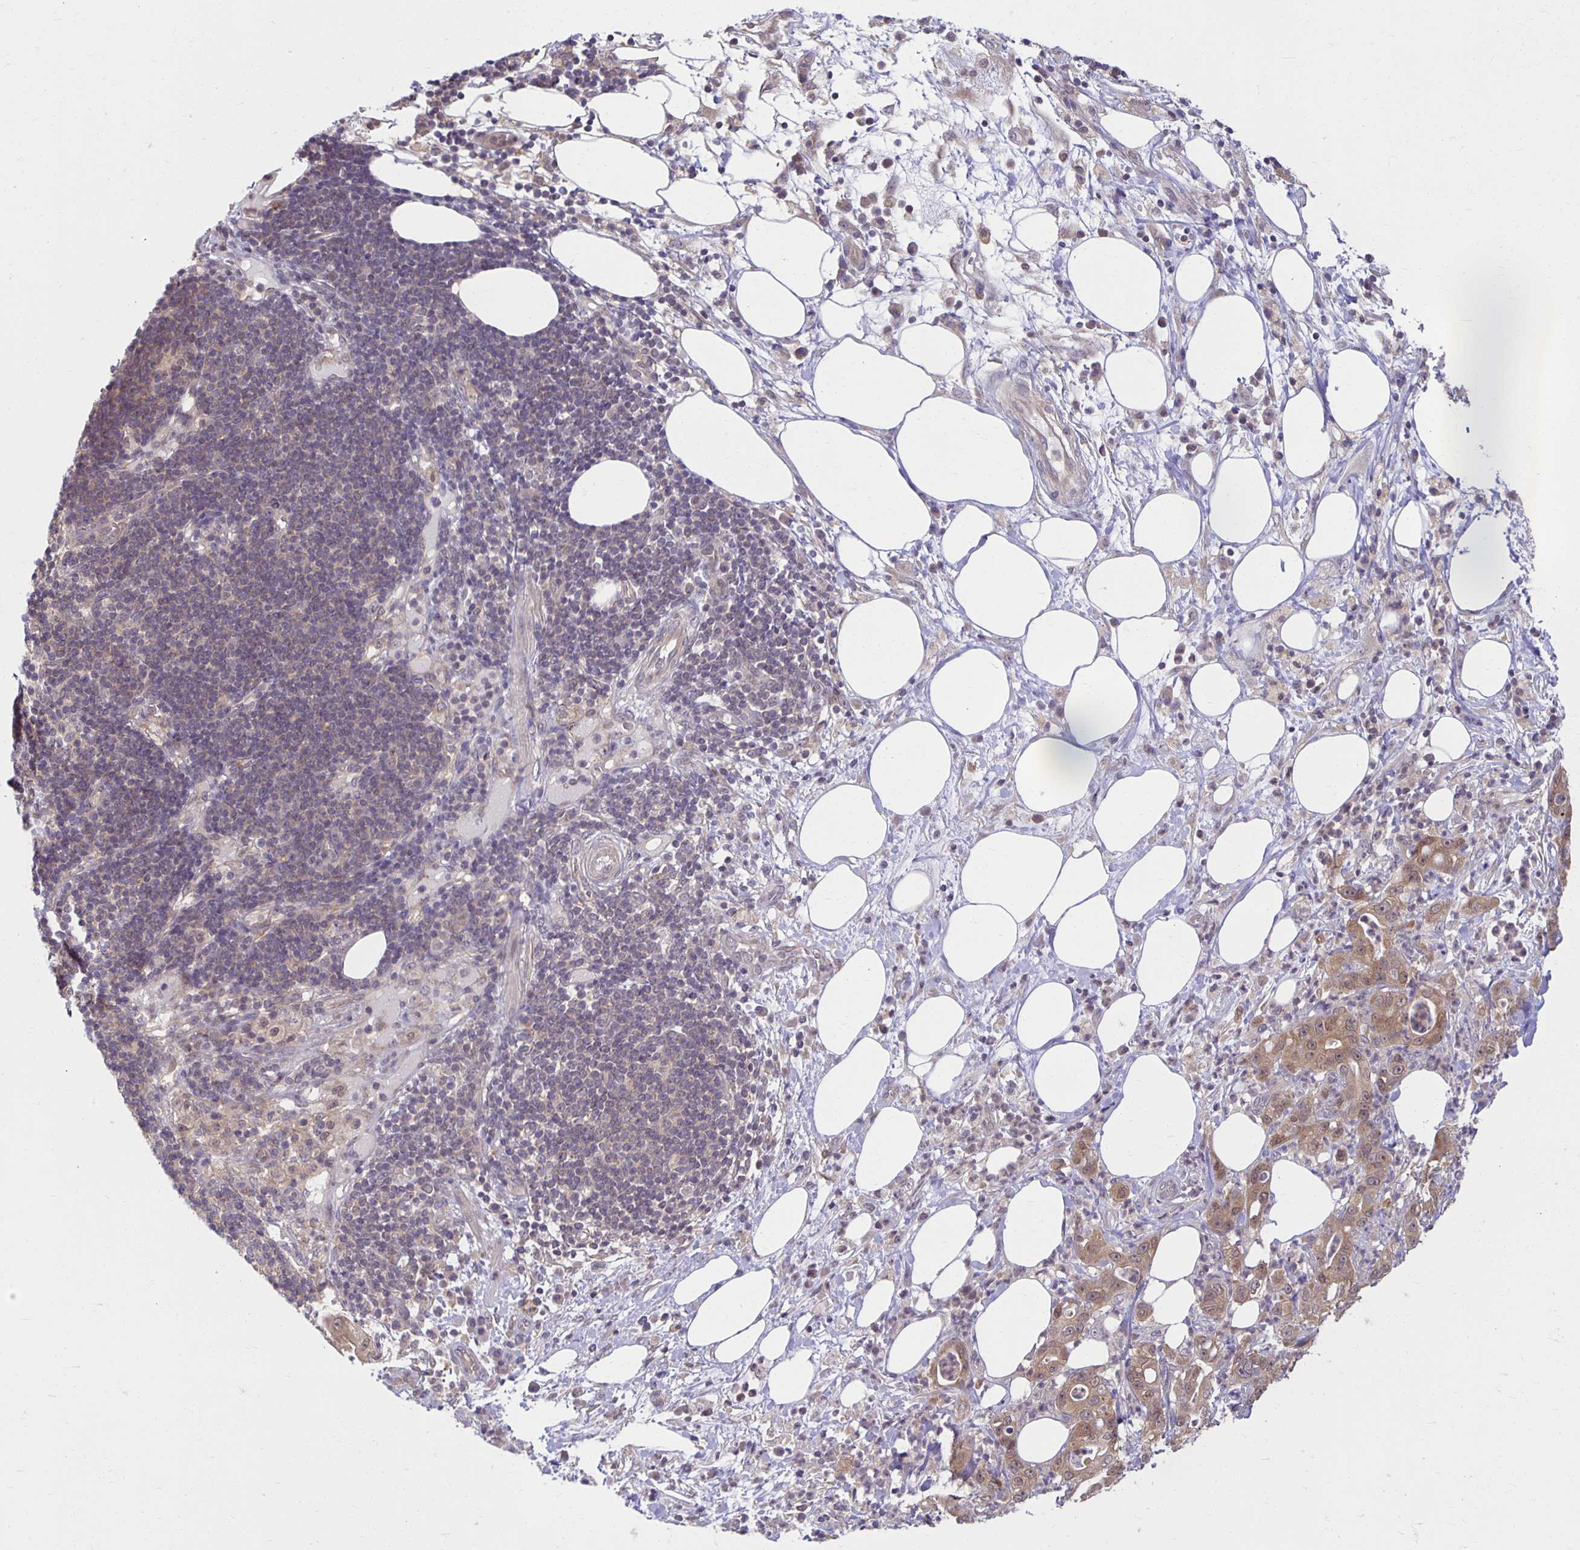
{"staining": {"intensity": "weak", "quantity": ">75%", "location": "cytoplasmic/membranous"}, "tissue": "pancreatic cancer", "cell_type": "Tumor cells", "image_type": "cancer", "snomed": [{"axis": "morphology", "description": "Adenocarcinoma, NOS"}, {"axis": "topography", "description": "Pancreas"}], "caption": "IHC of adenocarcinoma (pancreatic) shows low levels of weak cytoplasmic/membranous positivity in approximately >75% of tumor cells. IHC stains the protein of interest in brown and the nuclei are stained blue.", "gene": "MIEN1", "patient": {"sex": "male", "age": 71}}